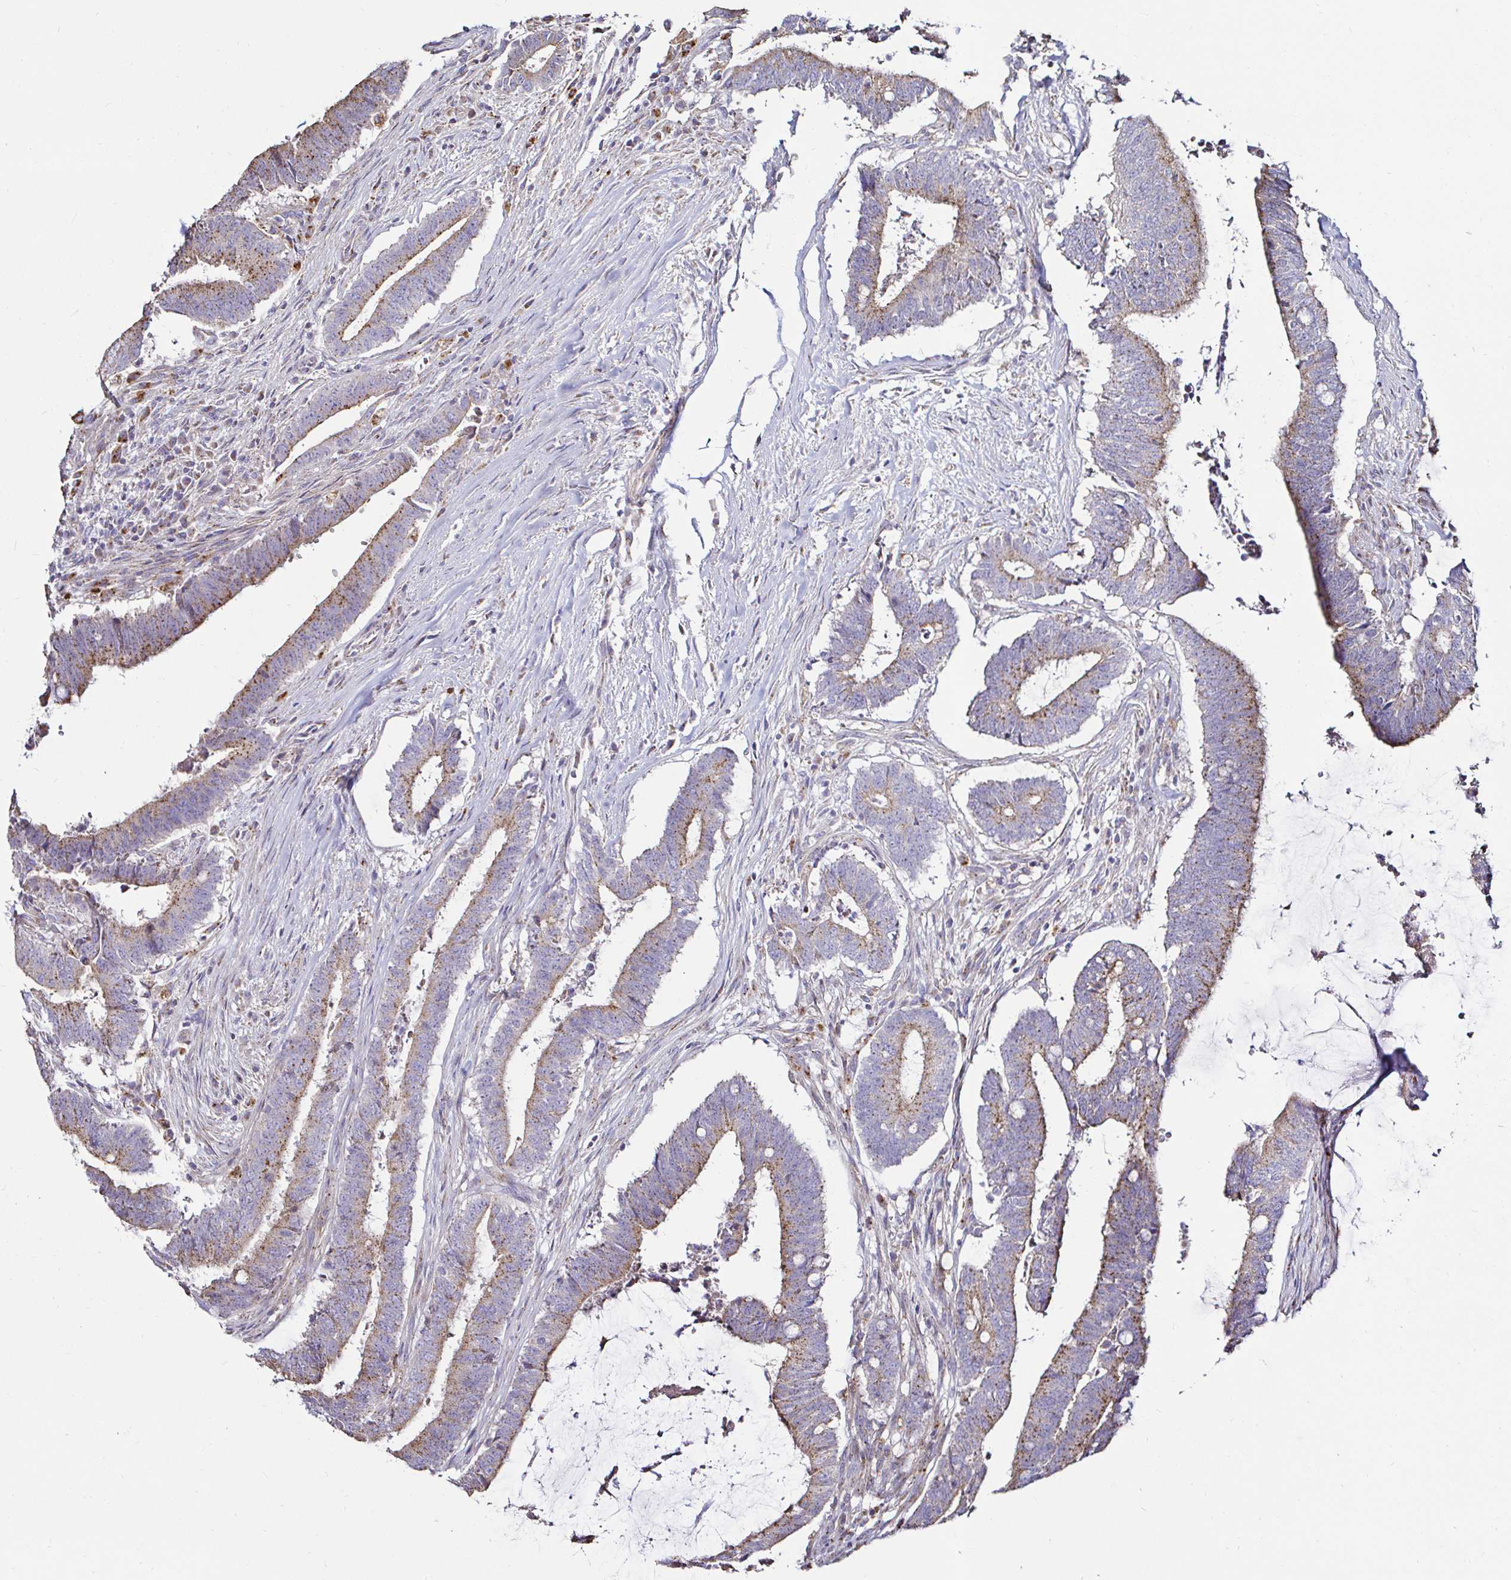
{"staining": {"intensity": "moderate", "quantity": "25%-75%", "location": "cytoplasmic/membranous"}, "tissue": "colorectal cancer", "cell_type": "Tumor cells", "image_type": "cancer", "snomed": [{"axis": "morphology", "description": "Adenocarcinoma, NOS"}, {"axis": "topography", "description": "Colon"}], "caption": "Tumor cells display medium levels of moderate cytoplasmic/membranous positivity in approximately 25%-75% of cells in colorectal adenocarcinoma.", "gene": "GALNS", "patient": {"sex": "female", "age": 43}}